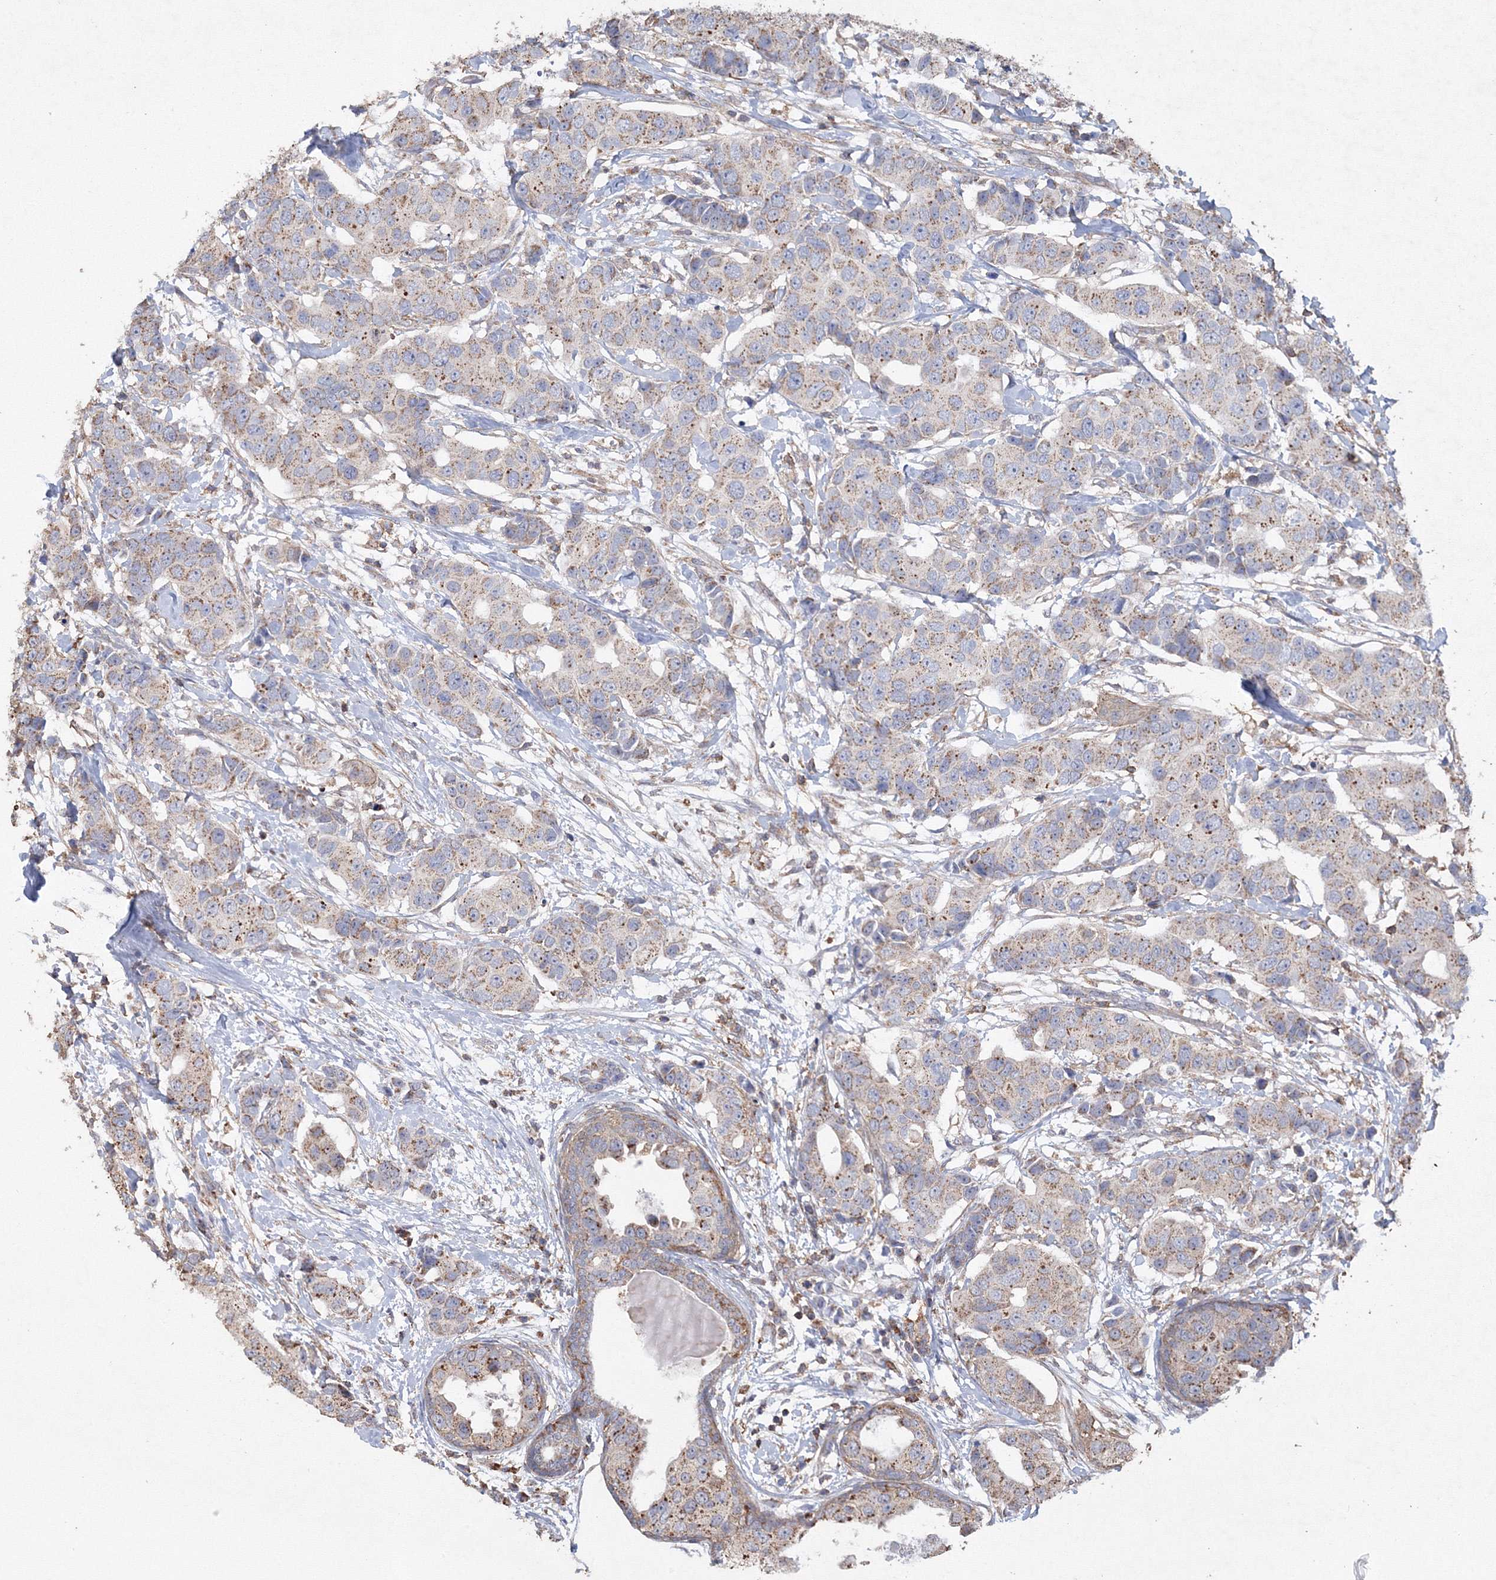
{"staining": {"intensity": "weak", "quantity": "25%-75%", "location": "cytoplasmic/membranous"}, "tissue": "breast cancer", "cell_type": "Tumor cells", "image_type": "cancer", "snomed": [{"axis": "morphology", "description": "Normal tissue, NOS"}, {"axis": "morphology", "description": "Duct carcinoma"}, {"axis": "topography", "description": "Breast"}], "caption": "IHC image of breast infiltrating ductal carcinoma stained for a protein (brown), which exhibits low levels of weak cytoplasmic/membranous positivity in approximately 25%-75% of tumor cells.", "gene": "TMEM139", "patient": {"sex": "female", "age": 39}}